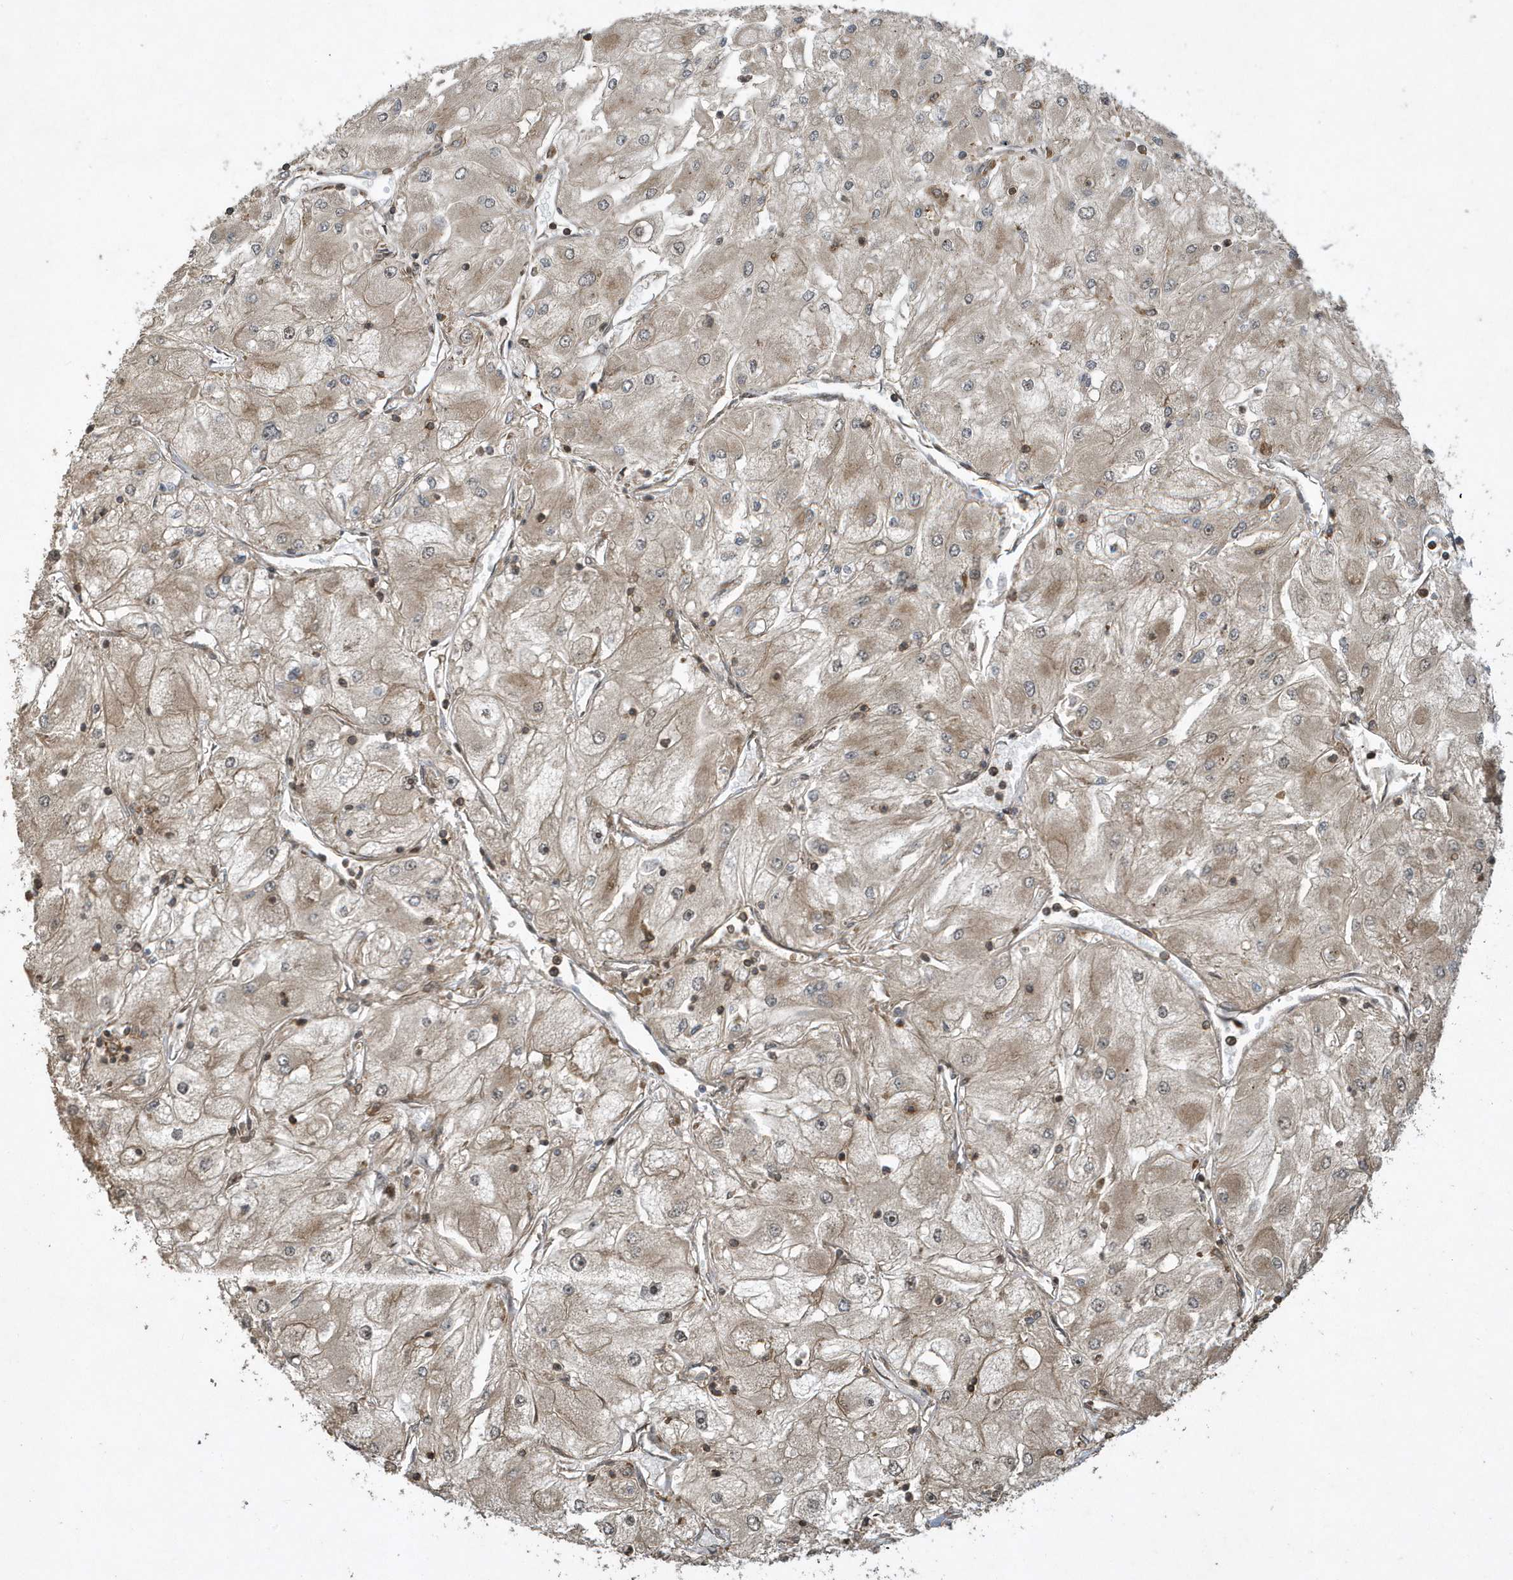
{"staining": {"intensity": "weak", "quantity": ">75%", "location": "cytoplasmic/membranous"}, "tissue": "renal cancer", "cell_type": "Tumor cells", "image_type": "cancer", "snomed": [{"axis": "morphology", "description": "Adenocarcinoma, NOS"}, {"axis": "topography", "description": "Kidney"}], "caption": "A high-resolution image shows immunohistochemistry staining of adenocarcinoma (renal), which exhibits weak cytoplasmic/membranous staining in approximately >75% of tumor cells. The protein is stained brown, and the nuclei are stained in blue (DAB (3,3'-diaminobenzidine) IHC with brightfield microscopy, high magnification).", "gene": "STAMBP", "patient": {"sex": "male", "age": 80}}